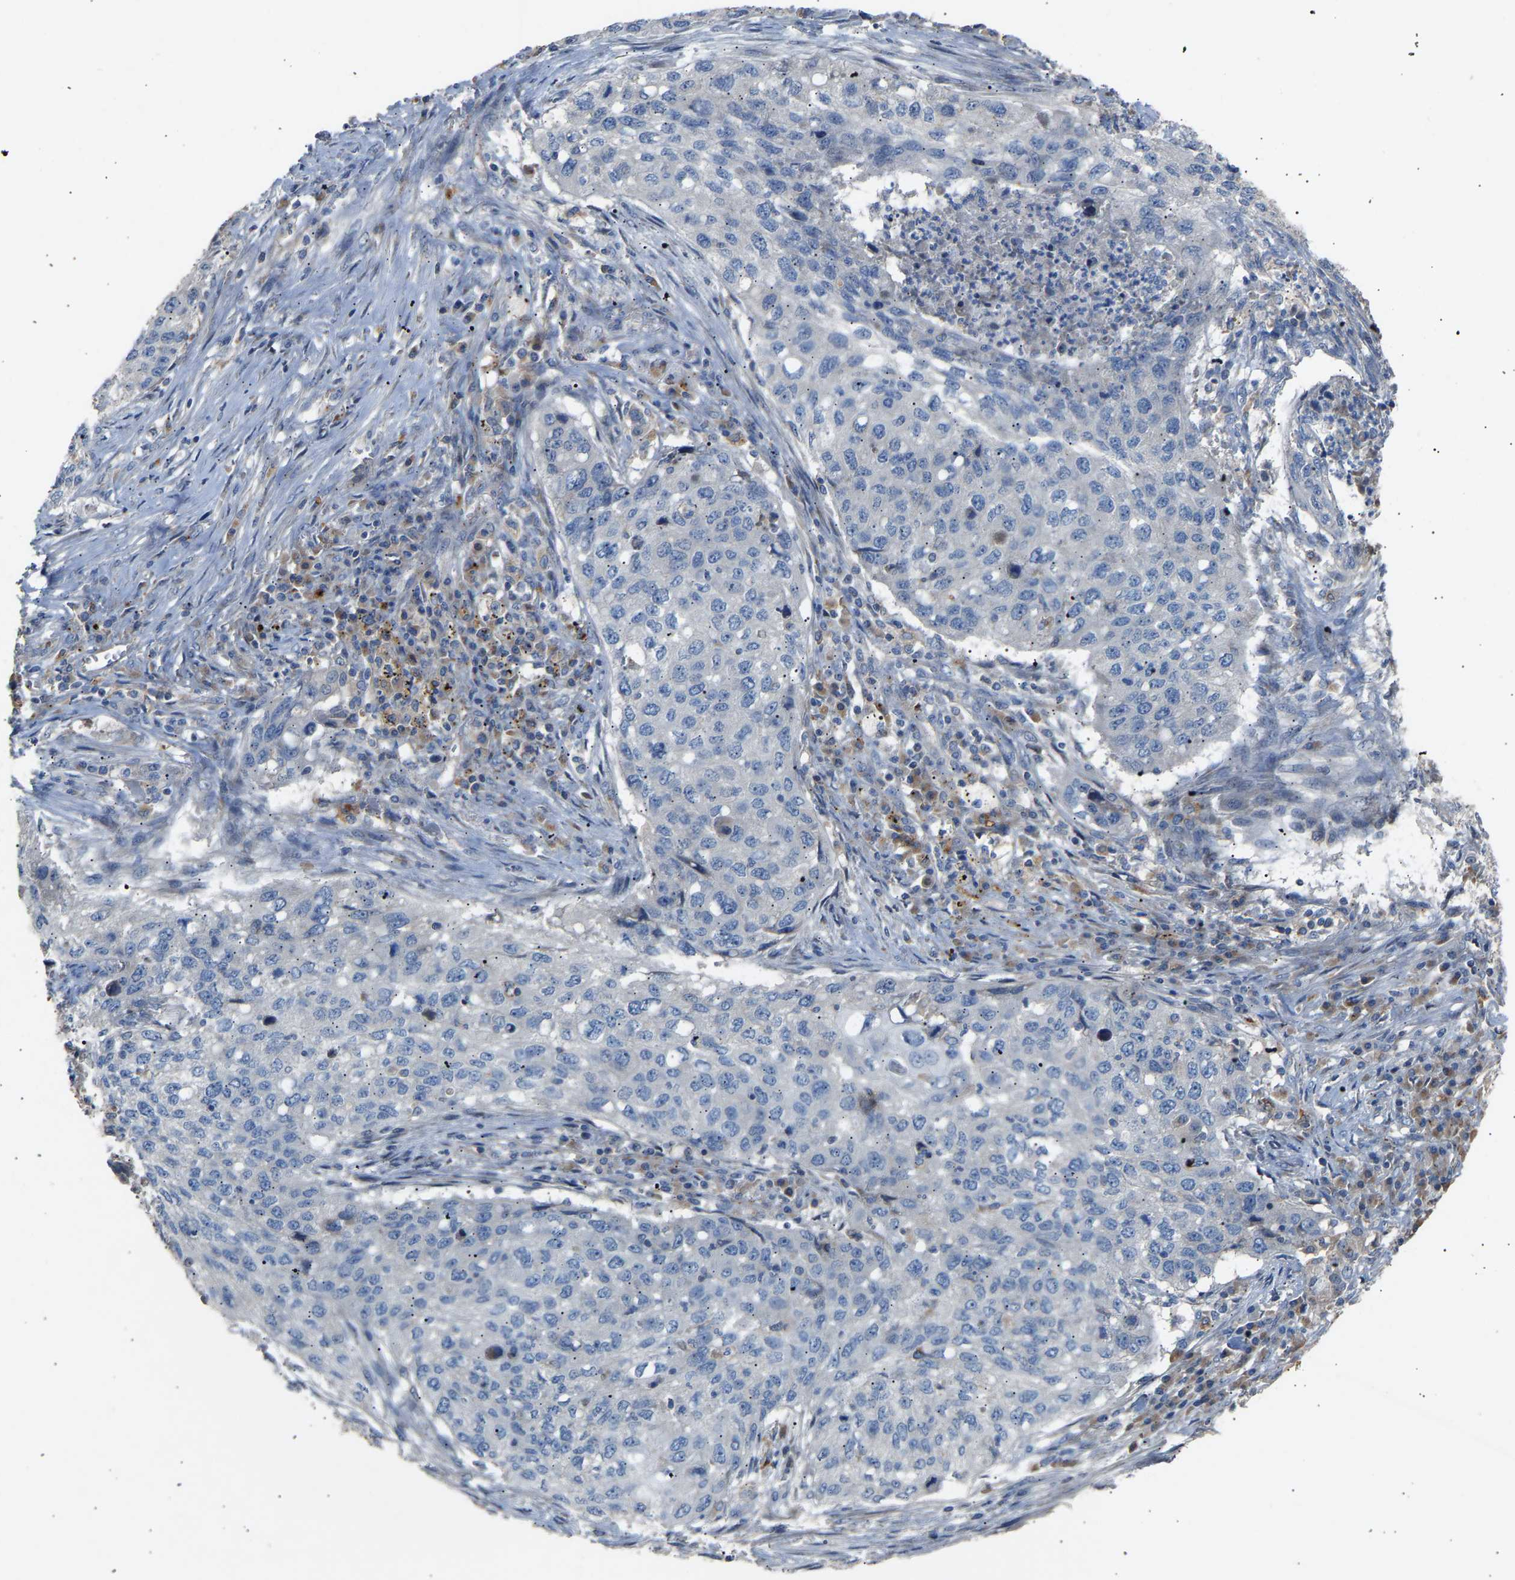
{"staining": {"intensity": "negative", "quantity": "none", "location": "none"}, "tissue": "lung cancer", "cell_type": "Tumor cells", "image_type": "cancer", "snomed": [{"axis": "morphology", "description": "Squamous cell carcinoma, NOS"}, {"axis": "topography", "description": "Lung"}], "caption": "Human lung squamous cell carcinoma stained for a protein using immunohistochemistry reveals no staining in tumor cells.", "gene": "RGP1", "patient": {"sex": "female", "age": 63}}